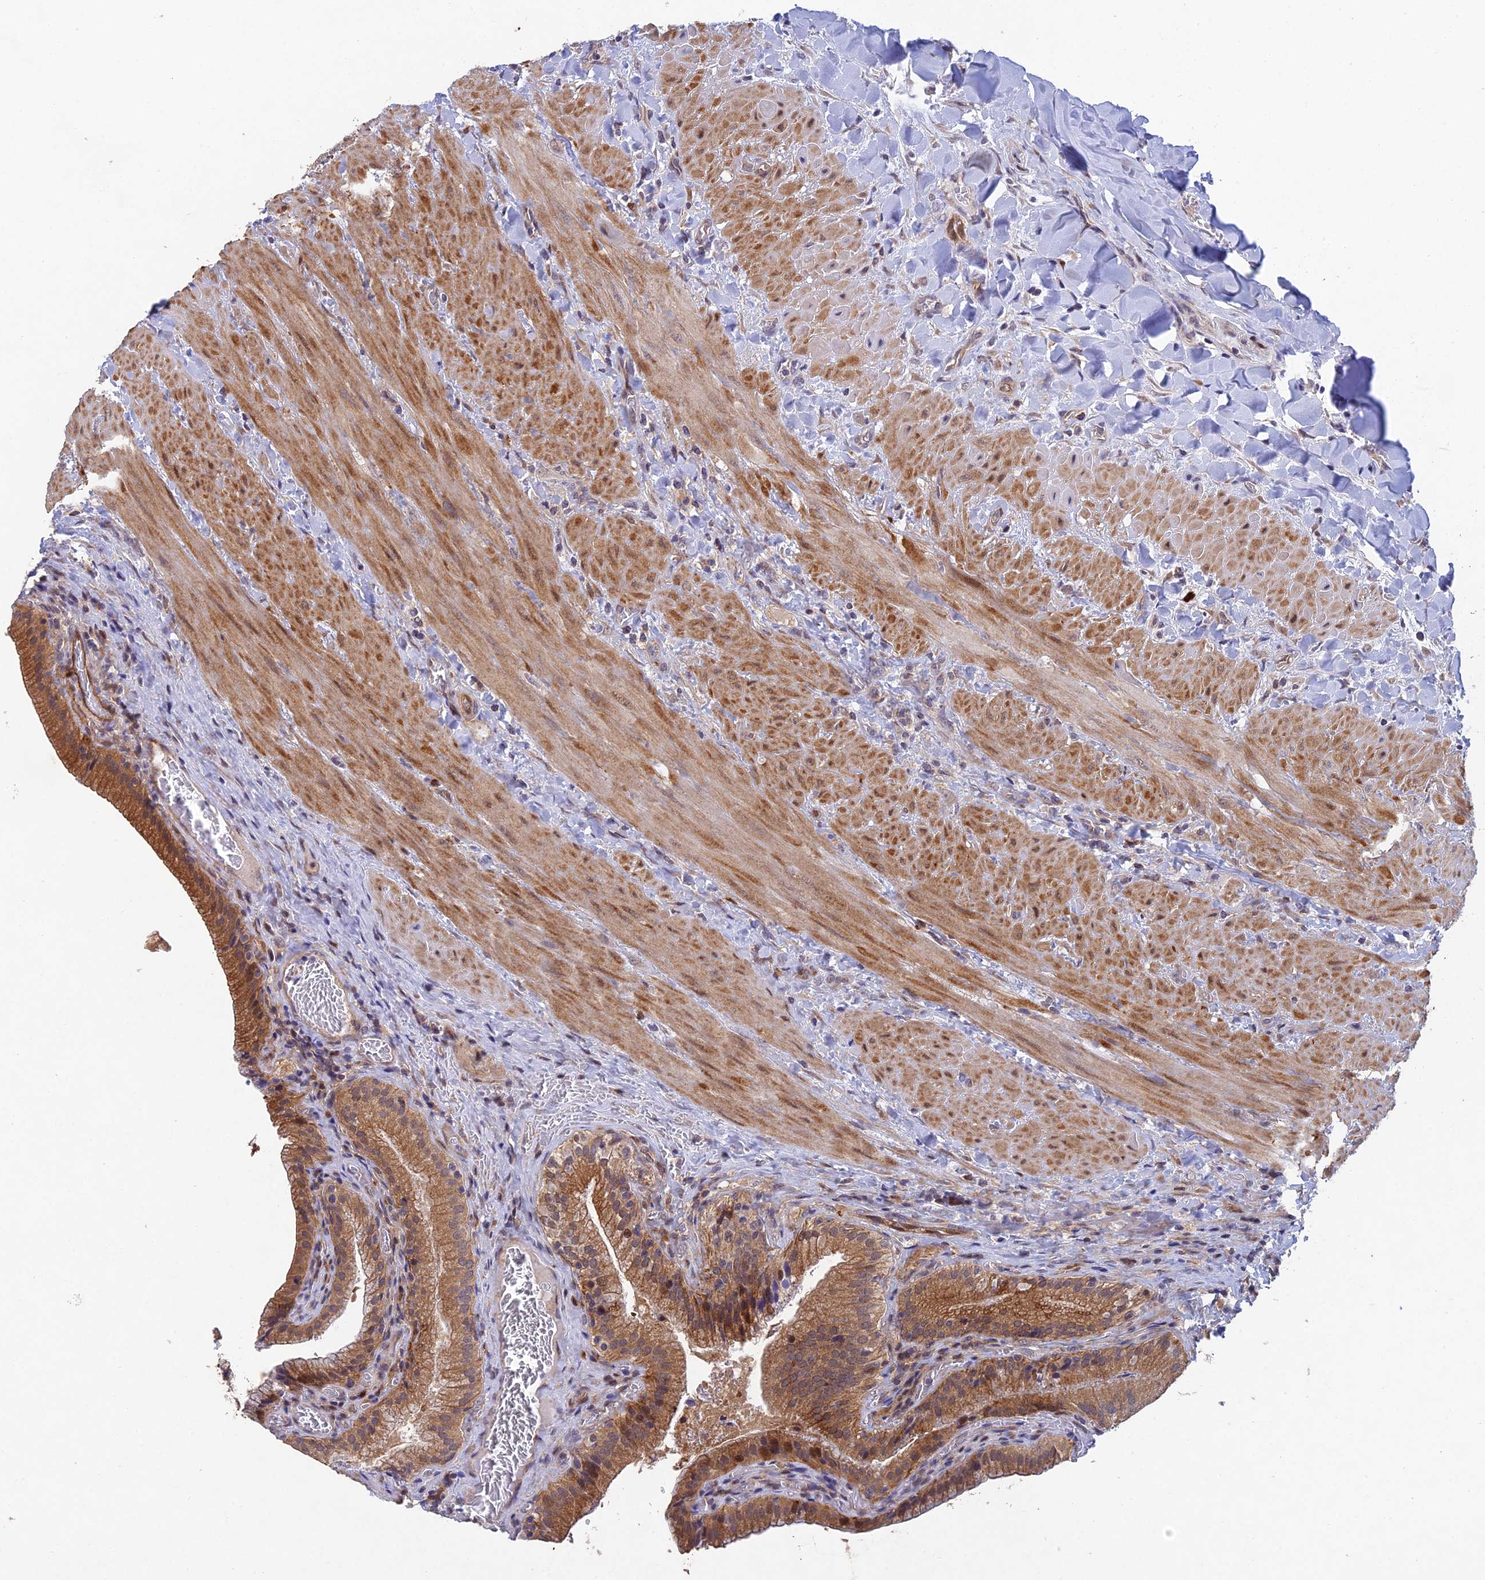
{"staining": {"intensity": "strong", "quantity": ">75%", "location": "cytoplasmic/membranous"}, "tissue": "gallbladder", "cell_type": "Glandular cells", "image_type": "normal", "snomed": [{"axis": "morphology", "description": "Normal tissue, NOS"}, {"axis": "topography", "description": "Gallbladder"}], "caption": "Immunohistochemical staining of benign gallbladder reveals high levels of strong cytoplasmic/membranous expression in approximately >75% of glandular cells.", "gene": "NSMCE1", "patient": {"sex": "male", "age": 24}}